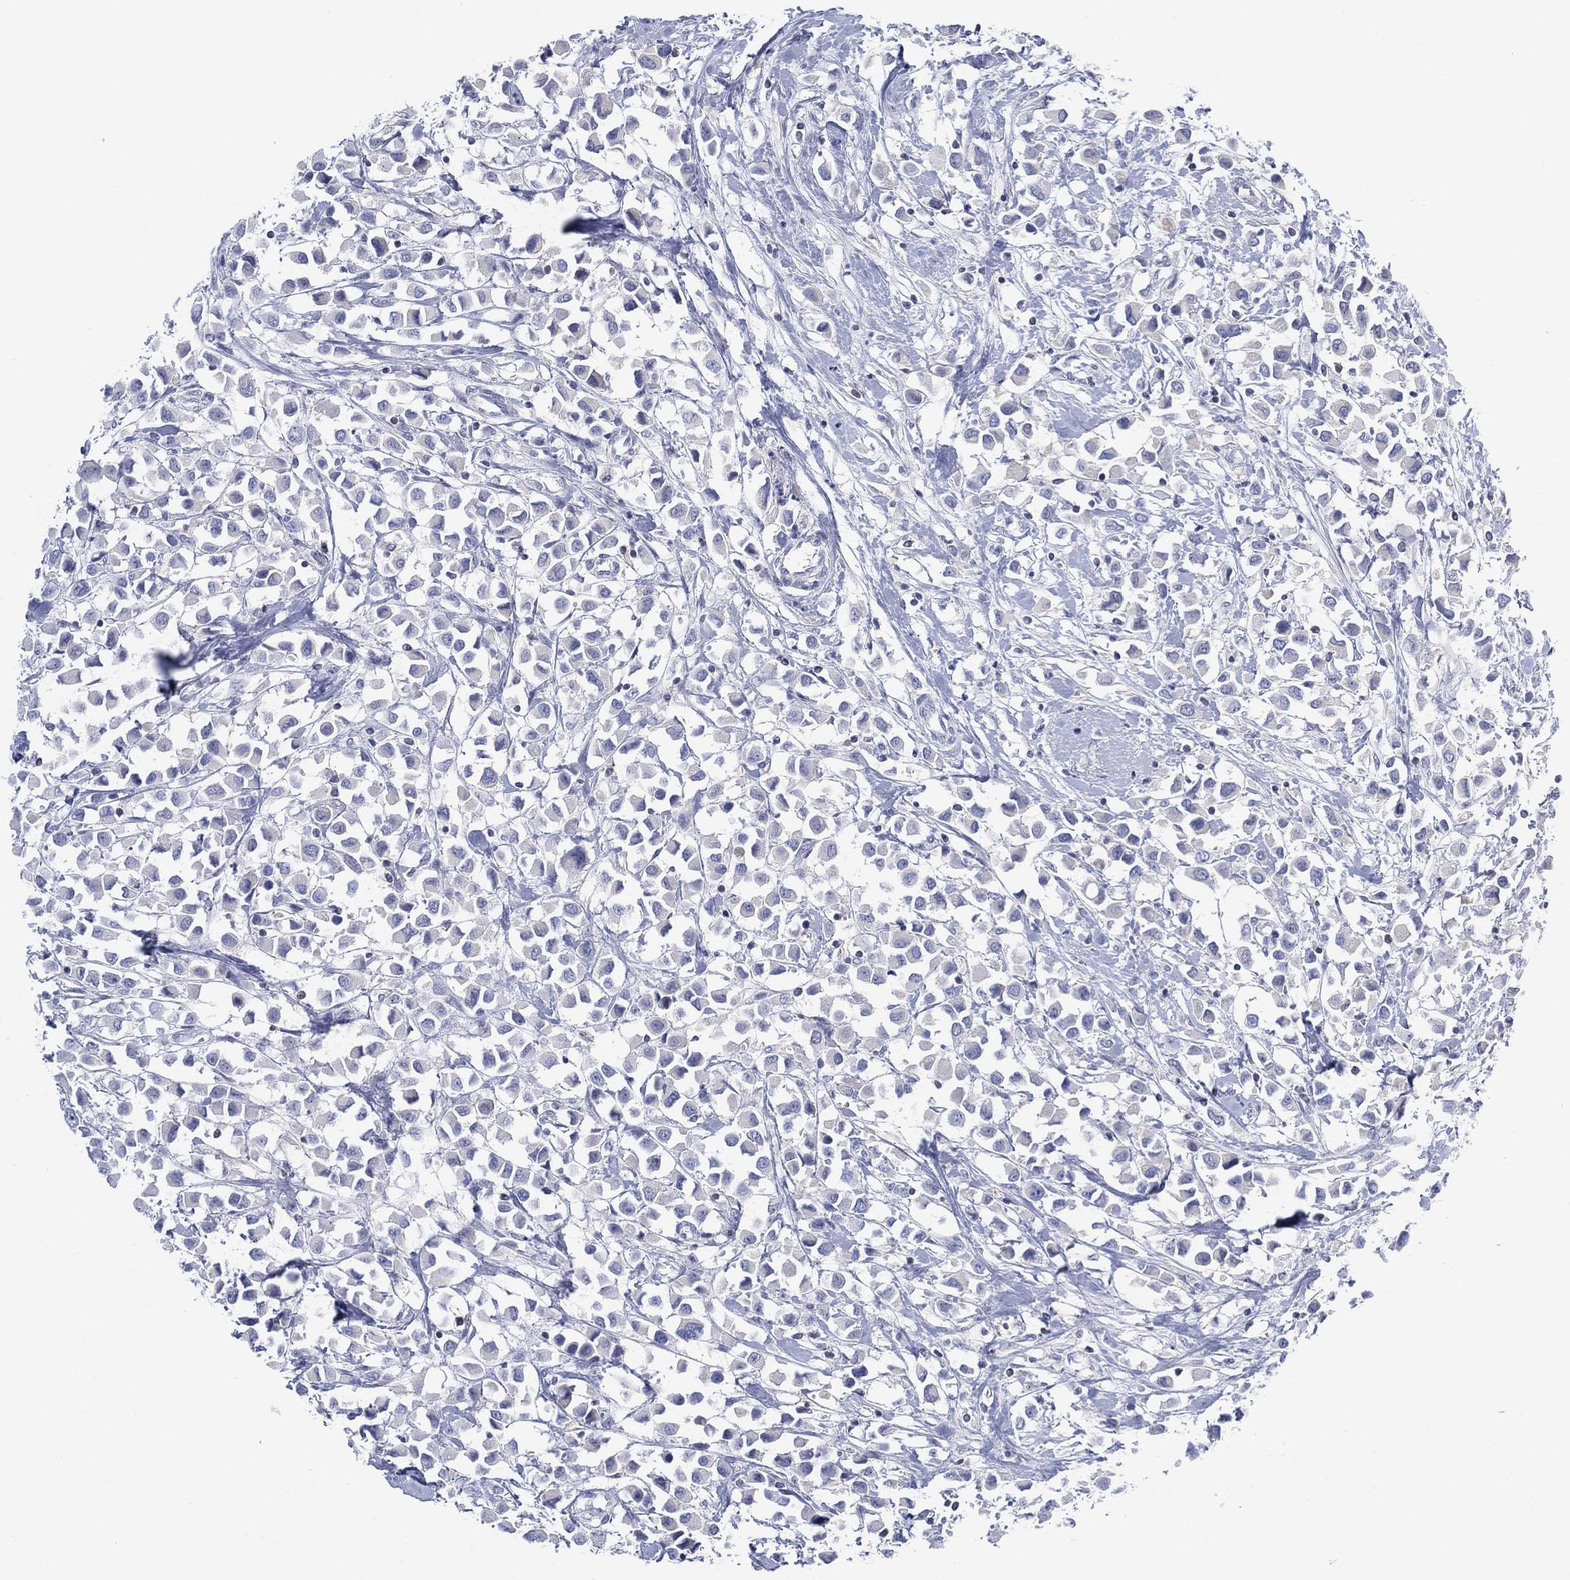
{"staining": {"intensity": "negative", "quantity": "none", "location": "none"}, "tissue": "breast cancer", "cell_type": "Tumor cells", "image_type": "cancer", "snomed": [{"axis": "morphology", "description": "Duct carcinoma"}, {"axis": "topography", "description": "Breast"}], "caption": "DAB immunohistochemical staining of human invasive ductal carcinoma (breast) demonstrates no significant positivity in tumor cells.", "gene": "SEPTIN1", "patient": {"sex": "female", "age": 61}}